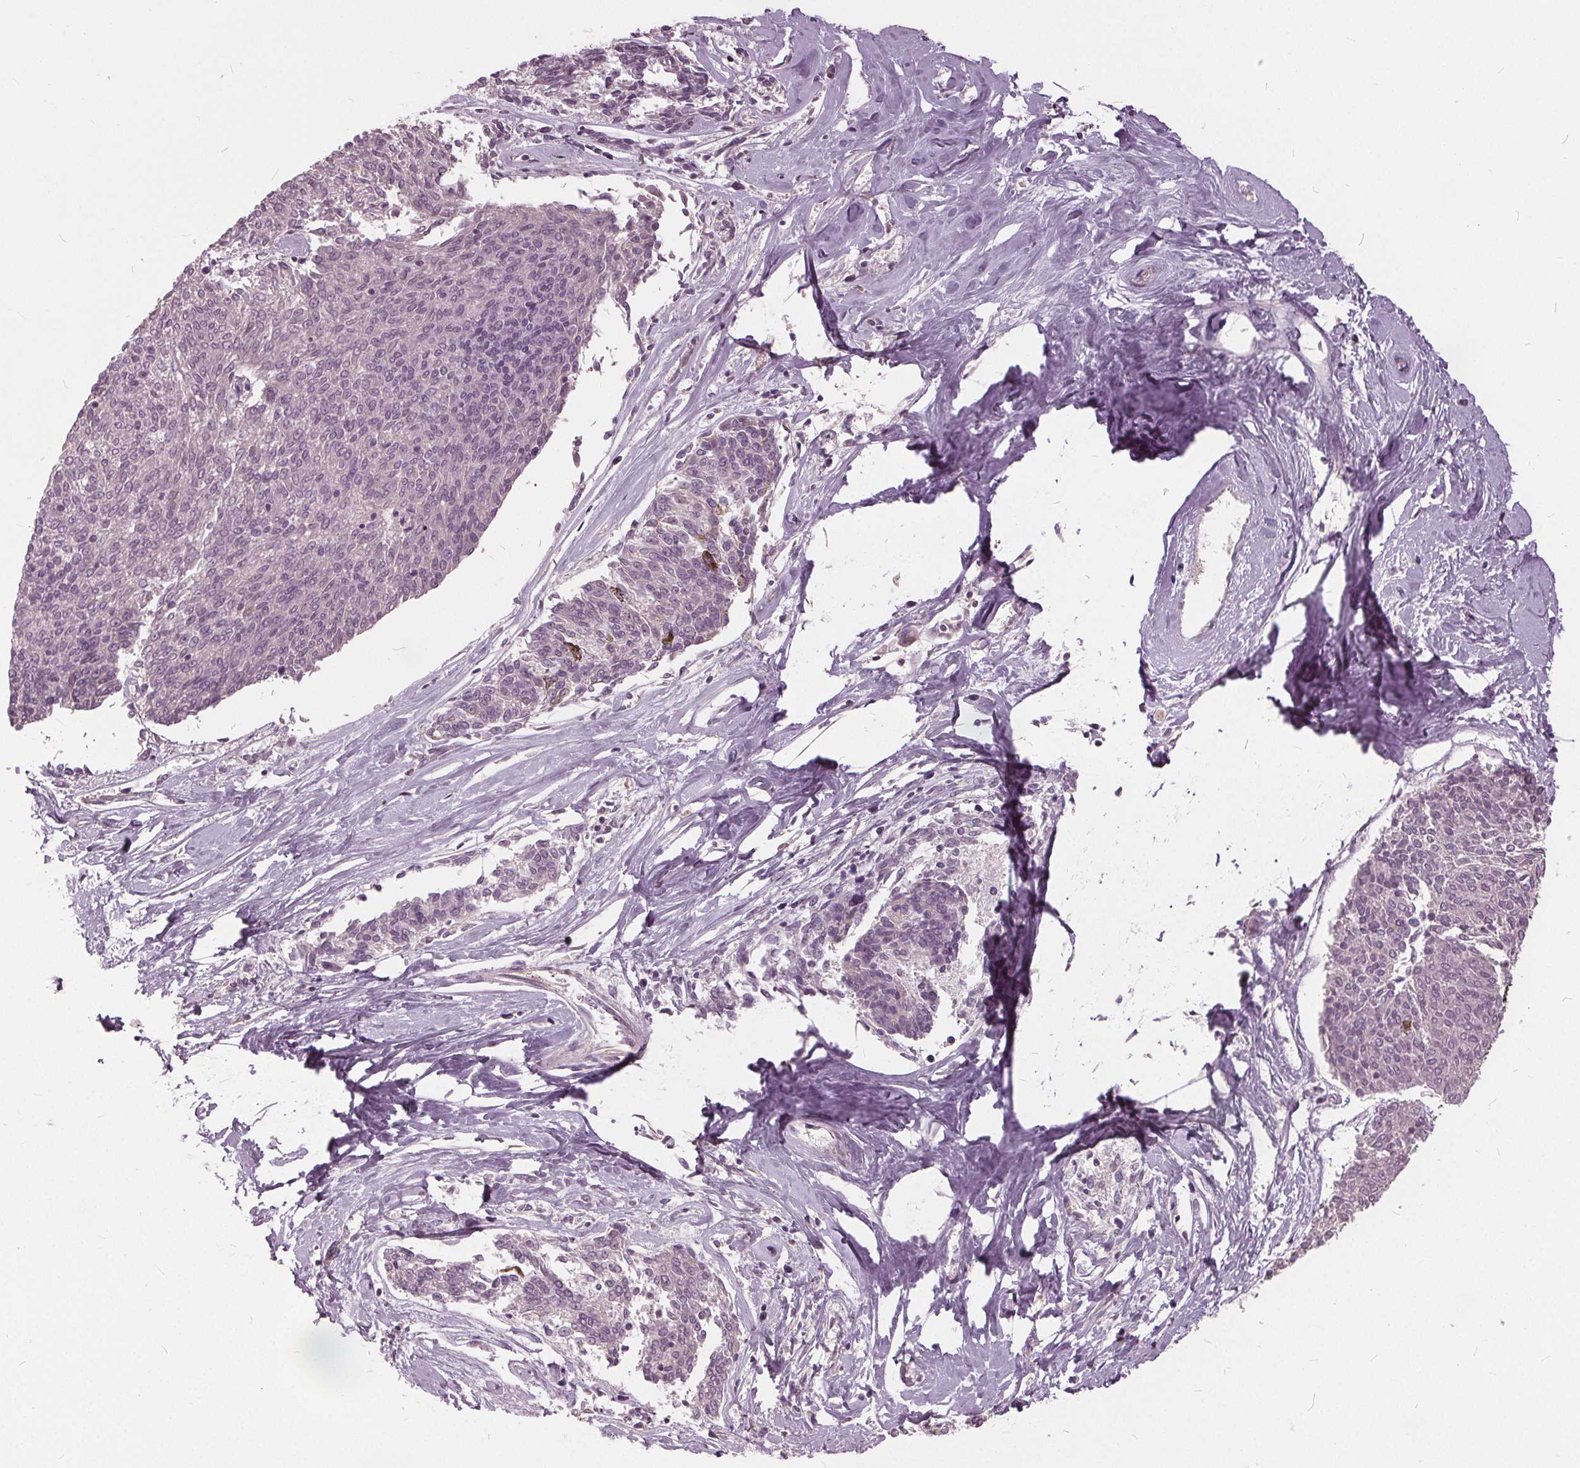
{"staining": {"intensity": "negative", "quantity": "none", "location": "none"}, "tissue": "melanoma", "cell_type": "Tumor cells", "image_type": "cancer", "snomed": [{"axis": "morphology", "description": "Malignant melanoma, NOS"}, {"axis": "topography", "description": "Skin"}], "caption": "This is an IHC image of malignant melanoma. There is no staining in tumor cells.", "gene": "KLK13", "patient": {"sex": "female", "age": 72}}